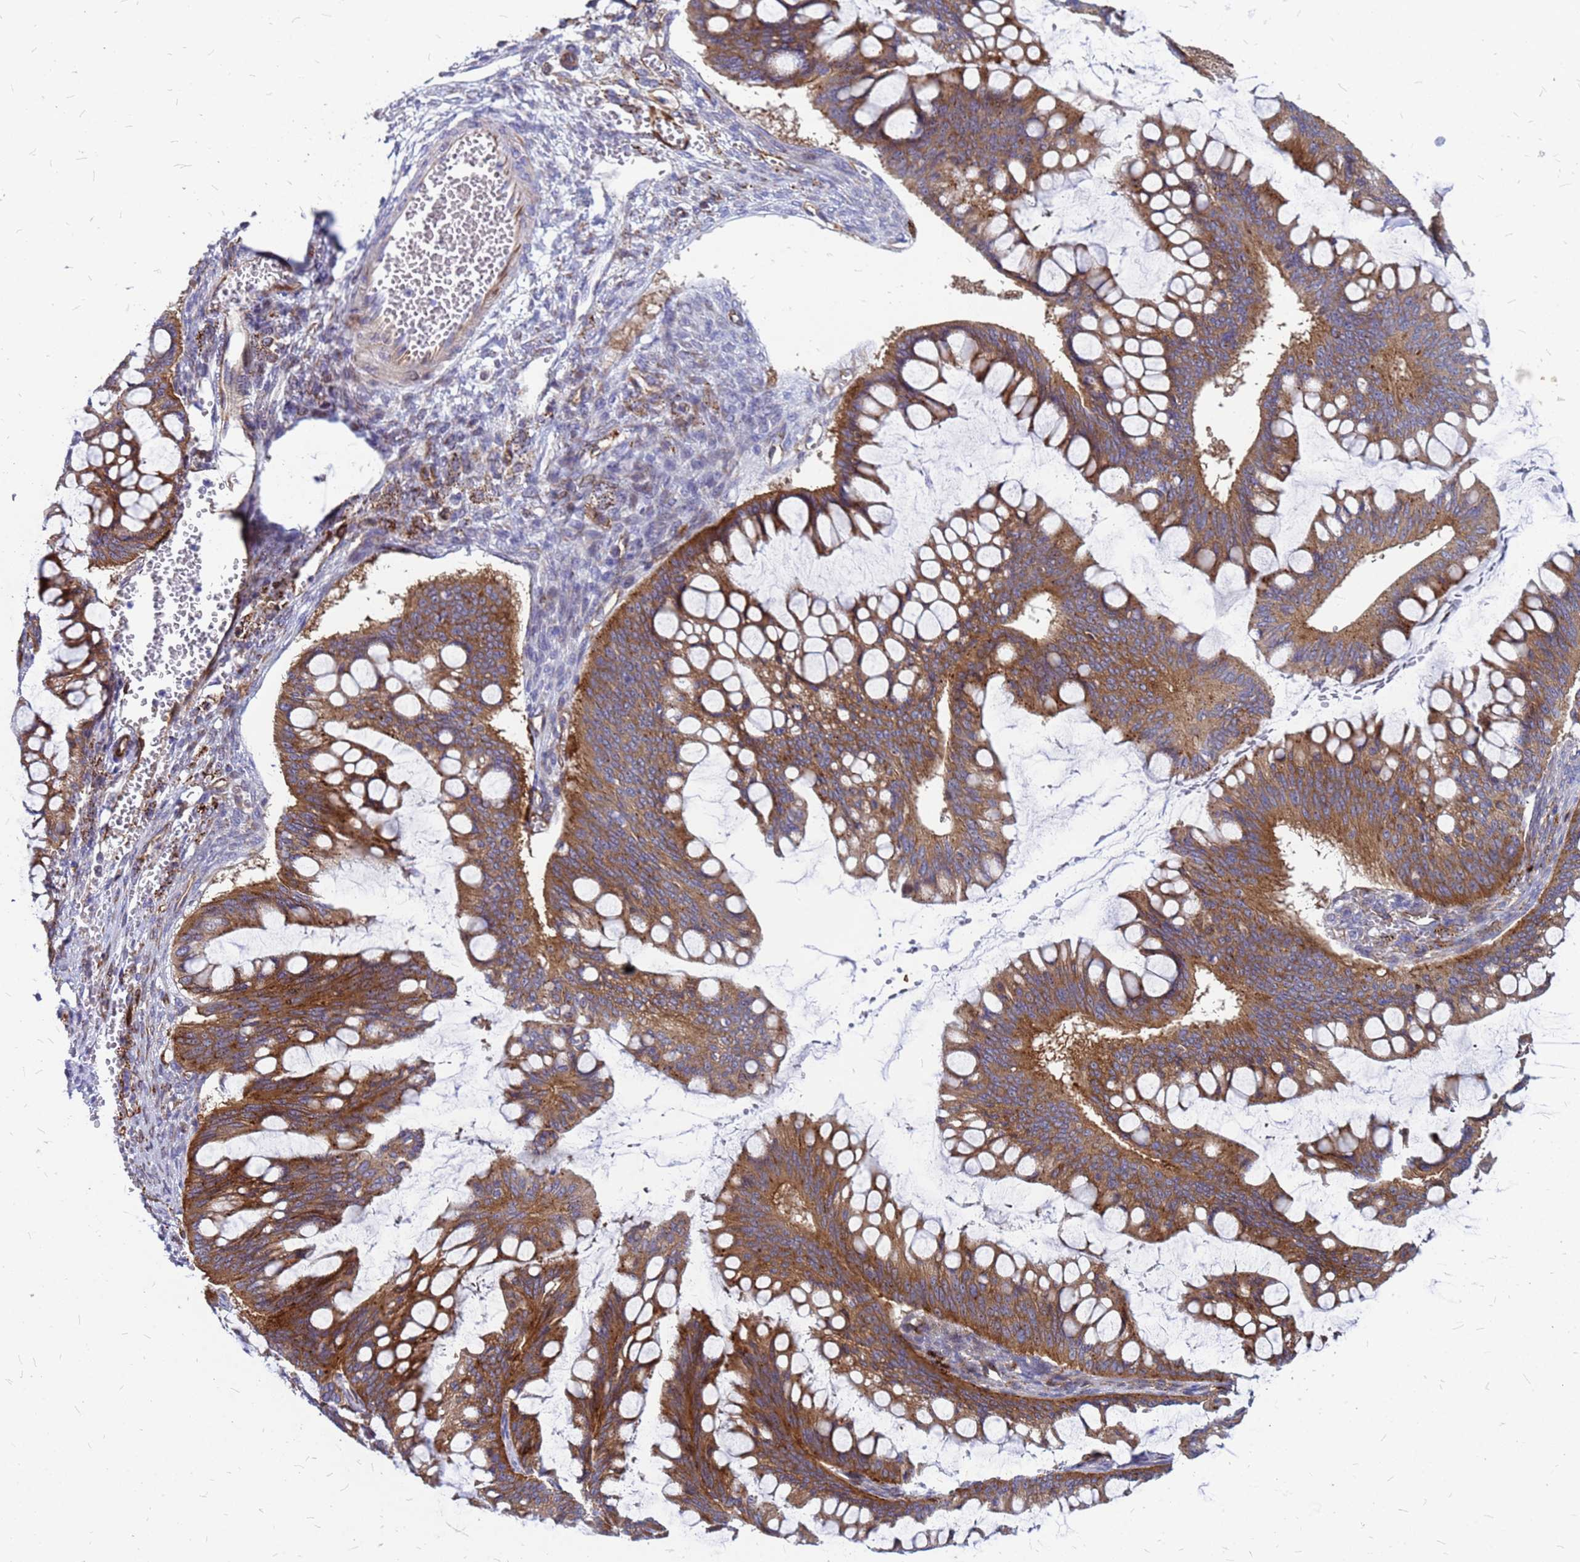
{"staining": {"intensity": "strong", "quantity": ">75%", "location": "cytoplasmic/membranous"}, "tissue": "ovarian cancer", "cell_type": "Tumor cells", "image_type": "cancer", "snomed": [{"axis": "morphology", "description": "Cystadenocarcinoma, mucinous, NOS"}, {"axis": "topography", "description": "Ovary"}], "caption": "Brown immunohistochemical staining in human ovarian cancer (mucinous cystadenocarcinoma) reveals strong cytoplasmic/membranous staining in approximately >75% of tumor cells. The staining is performed using DAB (3,3'-diaminobenzidine) brown chromogen to label protein expression. The nuclei are counter-stained blue using hematoxylin.", "gene": "NOSTRIN", "patient": {"sex": "female", "age": 73}}